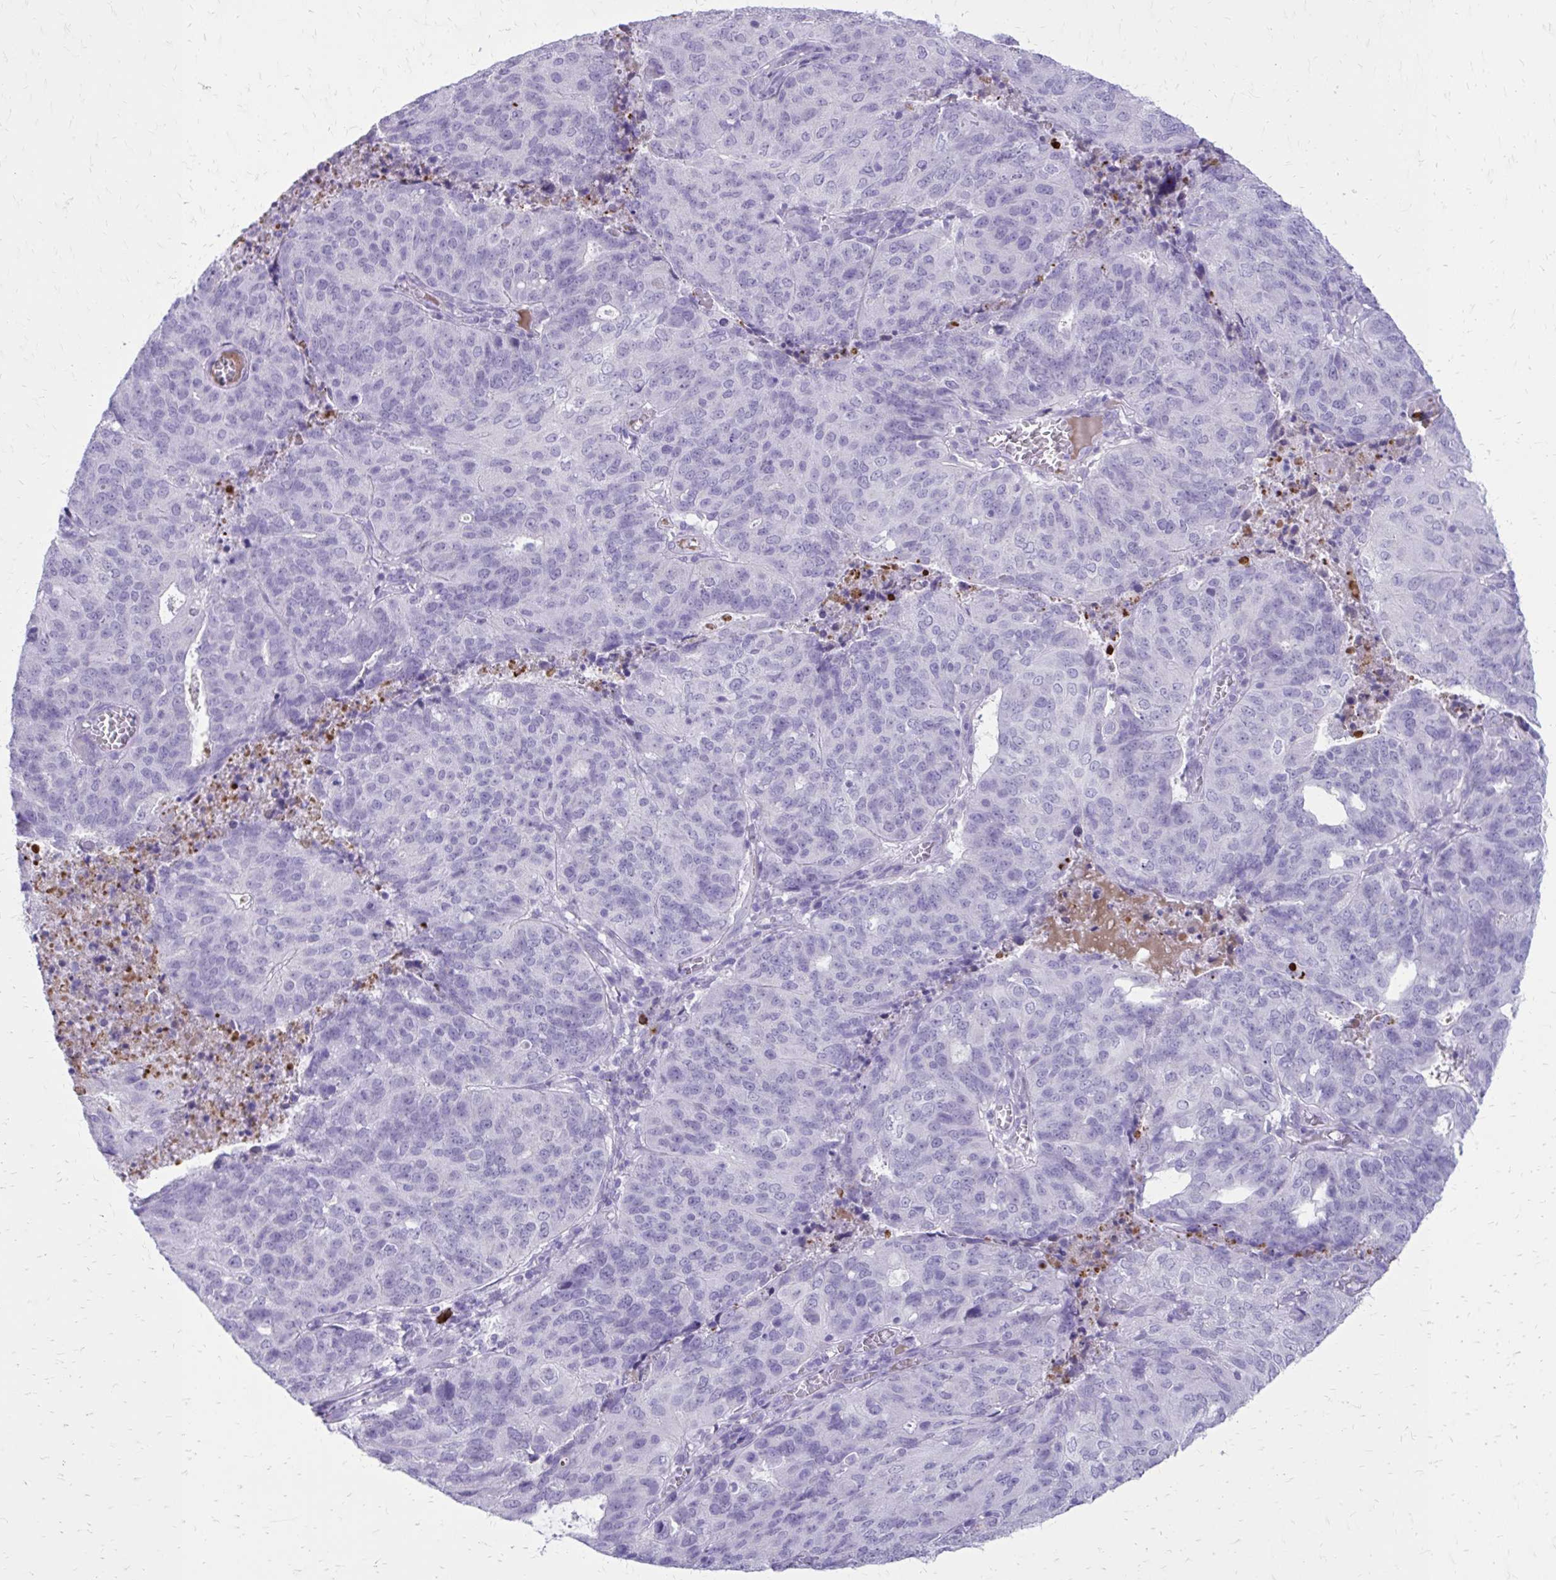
{"staining": {"intensity": "negative", "quantity": "none", "location": "none"}, "tissue": "endometrial cancer", "cell_type": "Tumor cells", "image_type": "cancer", "snomed": [{"axis": "morphology", "description": "Adenocarcinoma, NOS"}, {"axis": "topography", "description": "Endometrium"}], "caption": "High magnification brightfield microscopy of endometrial cancer (adenocarcinoma) stained with DAB (brown) and counterstained with hematoxylin (blue): tumor cells show no significant positivity.", "gene": "SATL1", "patient": {"sex": "female", "age": 82}}